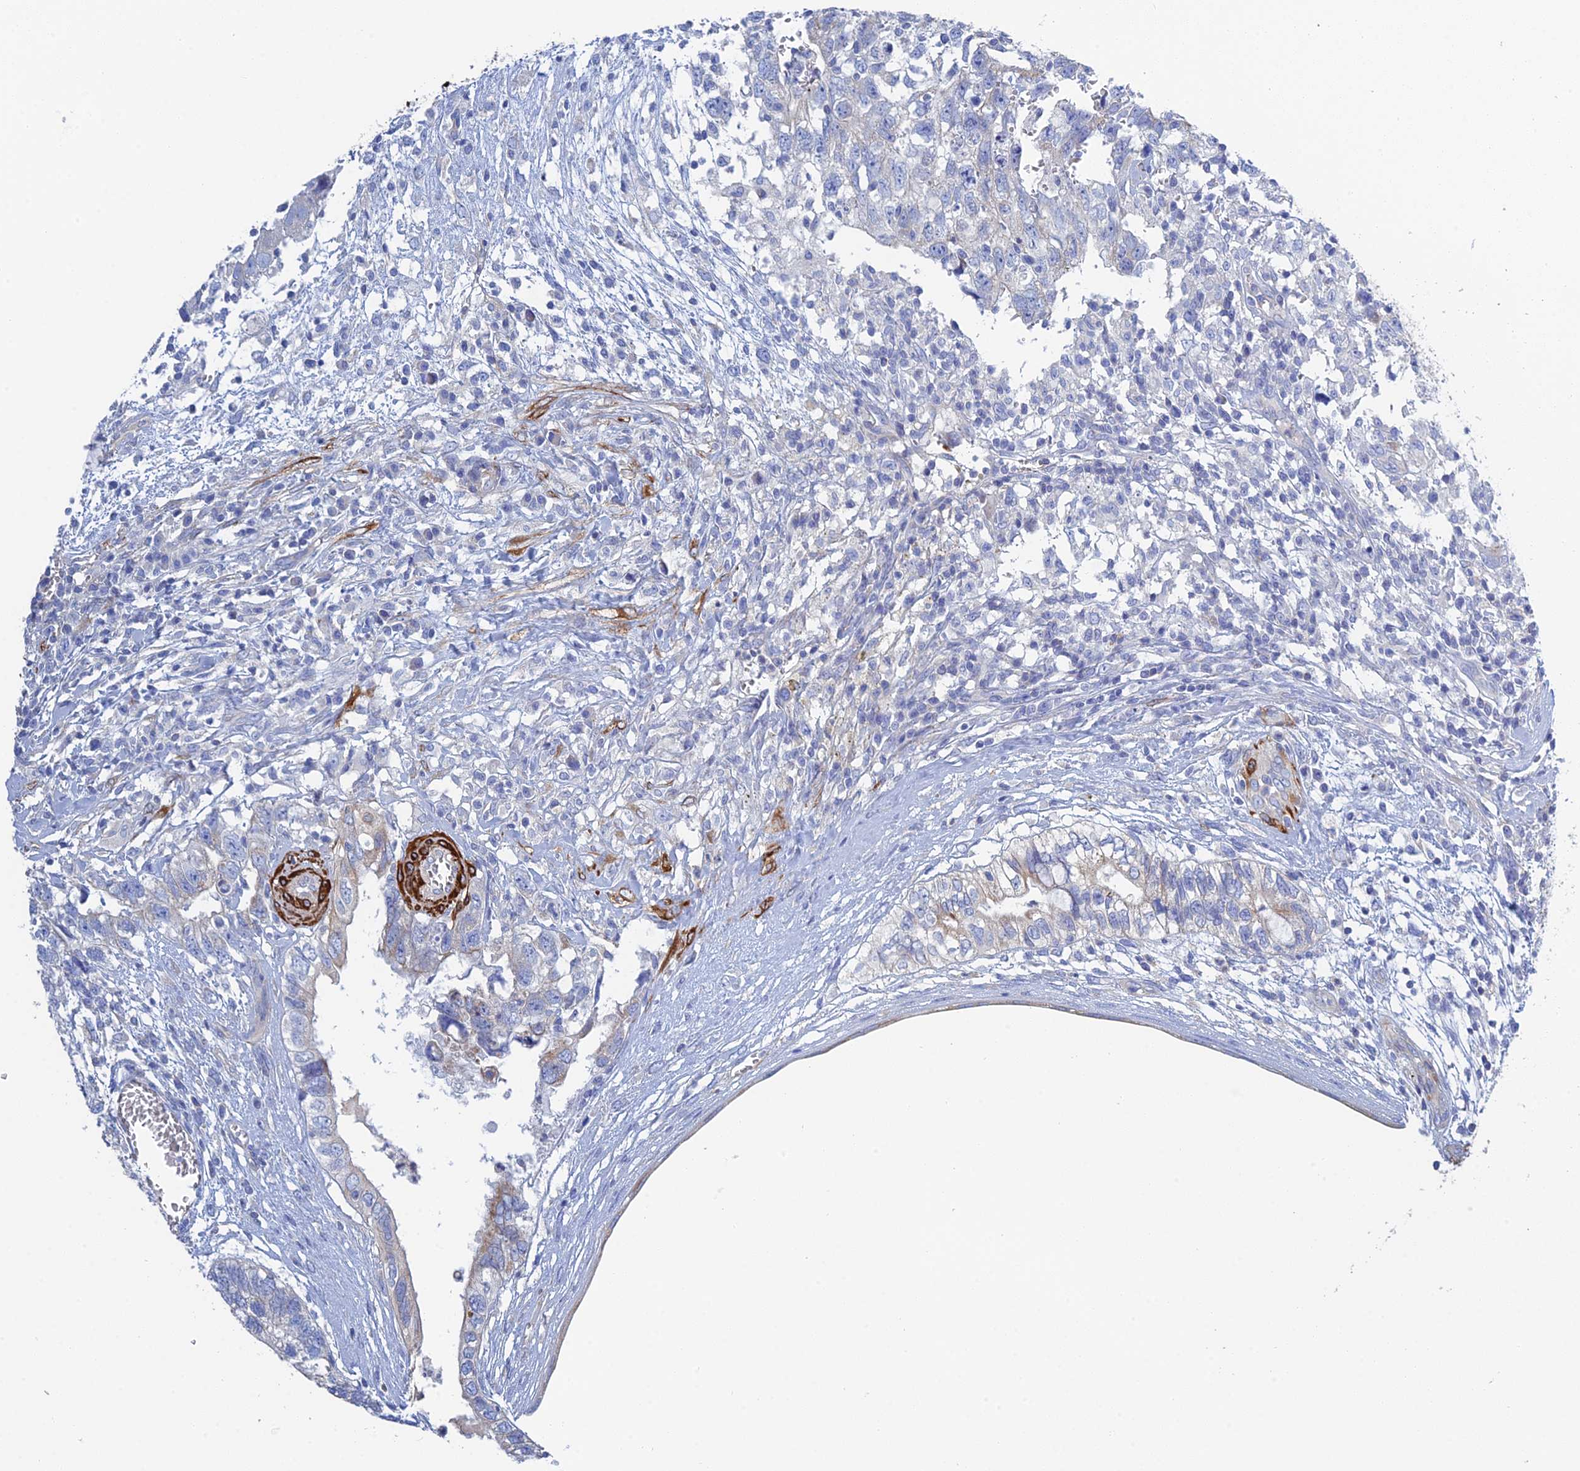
{"staining": {"intensity": "negative", "quantity": "none", "location": "none"}, "tissue": "testis cancer", "cell_type": "Tumor cells", "image_type": "cancer", "snomed": [{"axis": "morphology", "description": "Seminoma, NOS"}, {"axis": "morphology", "description": "Carcinoma, Embryonal, NOS"}, {"axis": "topography", "description": "Testis"}], "caption": "DAB (3,3'-diaminobenzidine) immunohistochemical staining of human testis cancer (embryonal carcinoma) reveals no significant expression in tumor cells.", "gene": "PCDHA8", "patient": {"sex": "male", "age": 29}}